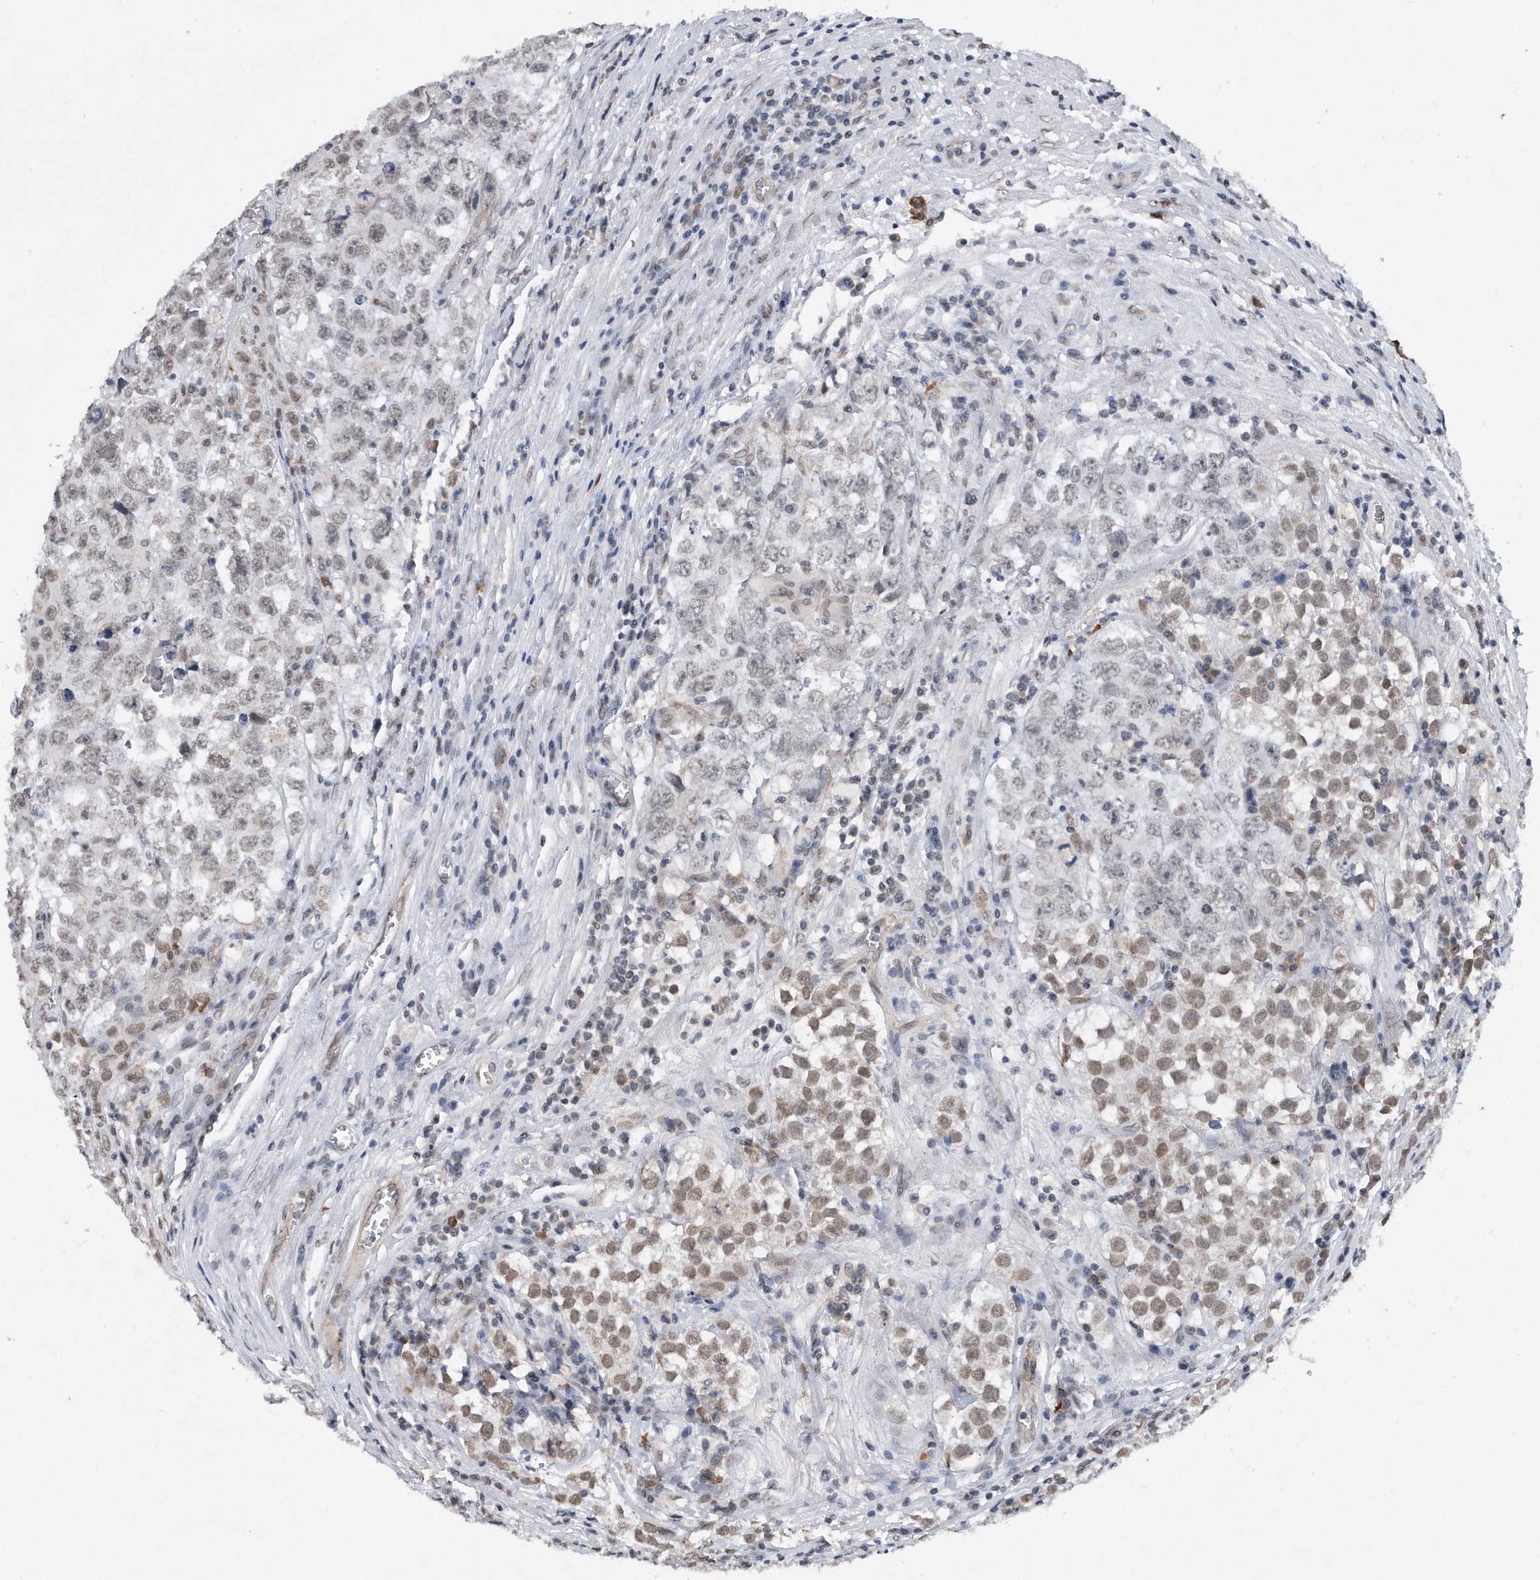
{"staining": {"intensity": "moderate", "quantity": ">75%", "location": "nuclear"}, "tissue": "testis cancer", "cell_type": "Tumor cells", "image_type": "cancer", "snomed": [{"axis": "morphology", "description": "Seminoma, NOS"}, {"axis": "morphology", "description": "Carcinoma, Embryonal, NOS"}, {"axis": "topography", "description": "Testis"}], "caption": "Protein staining reveals moderate nuclear expression in approximately >75% of tumor cells in testis seminoma.", "gene": "TP53INP1", "patient": {"sex": "male", "age": 43}}